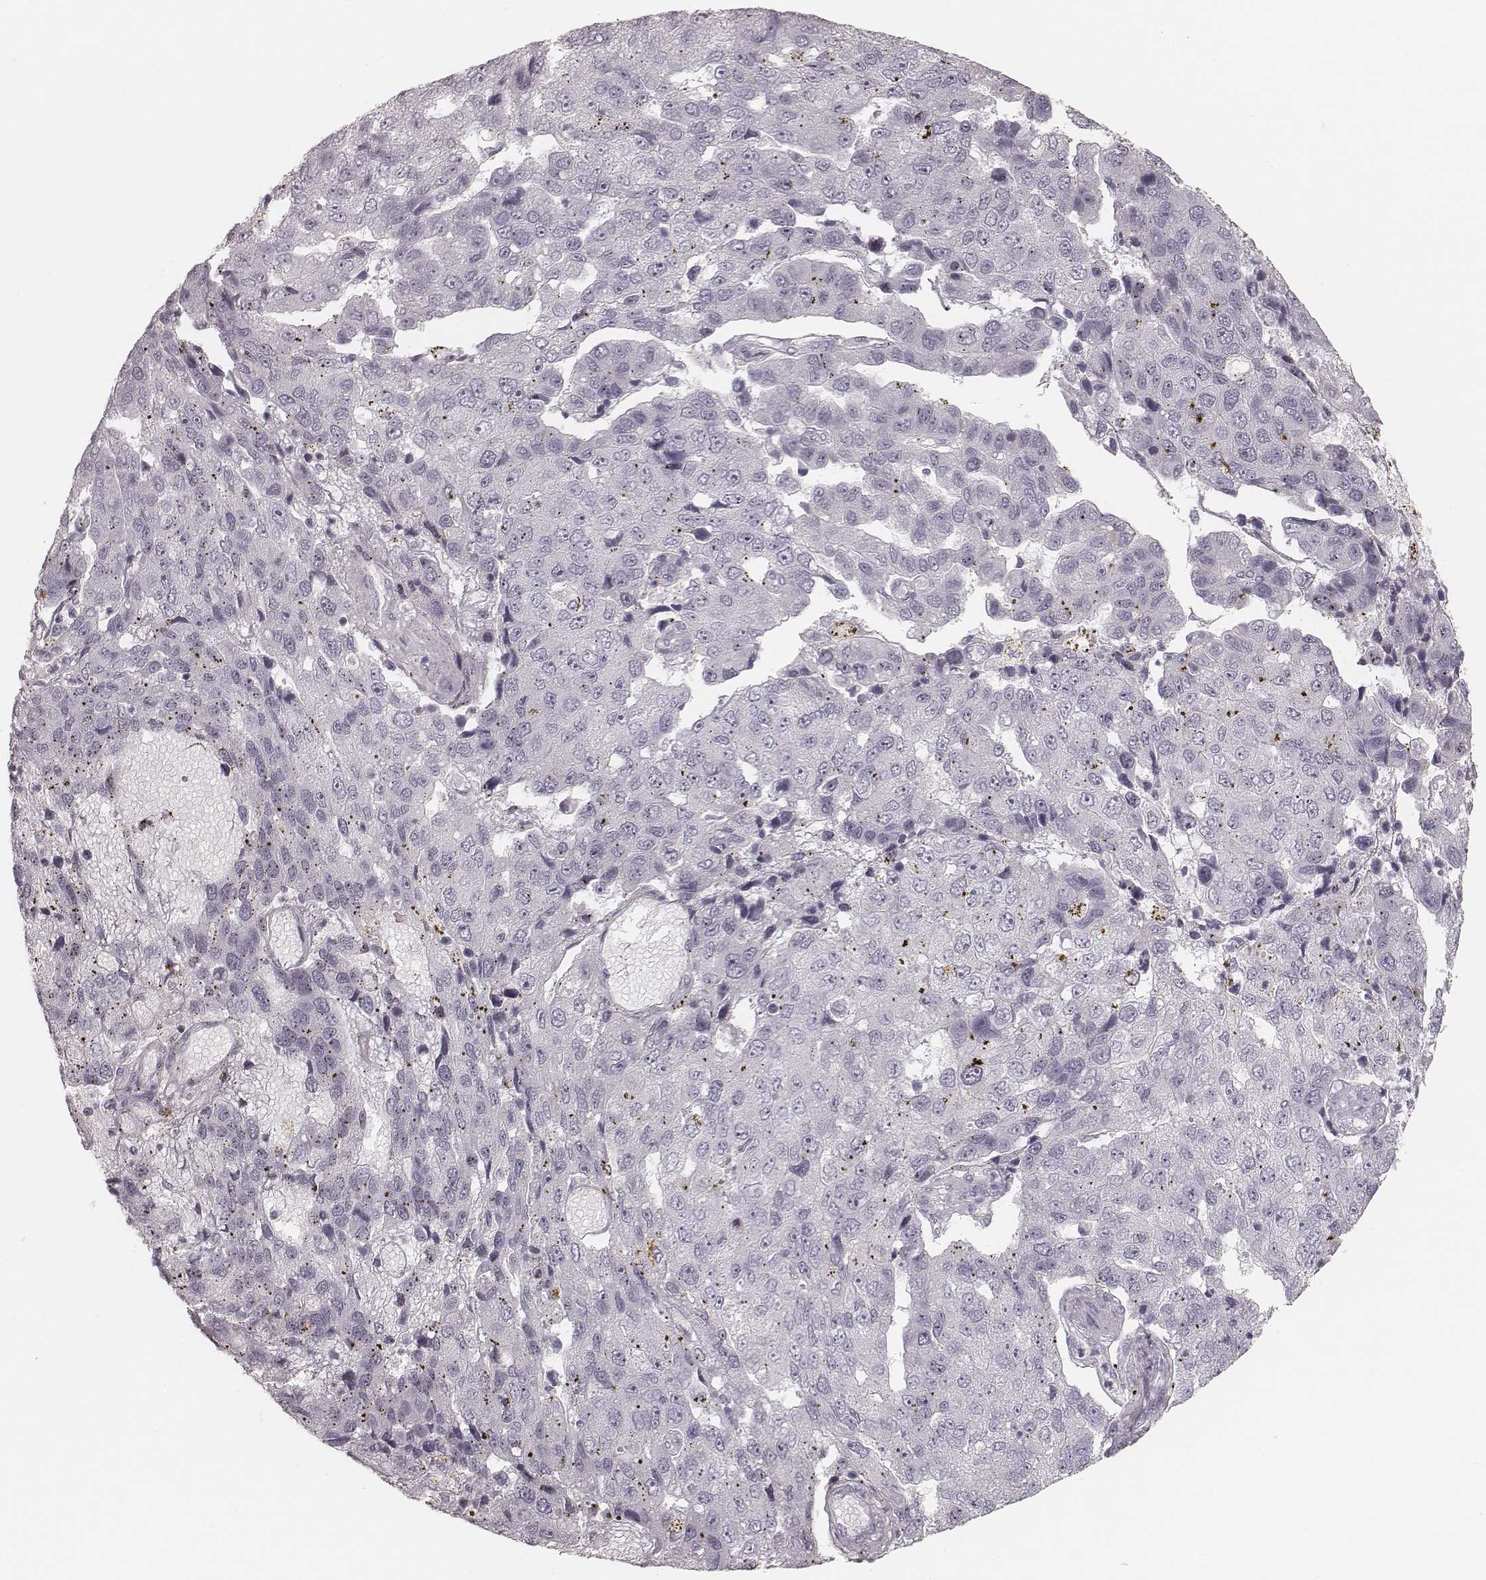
{"staining": {"intensity": "negative", "quantity": "none", "location": "none"}, "tissue": "pancreatic cancer", "cell_type": "Tumor cells", "image_type": "cancer", "snomed": [{"axis": "morphology", "description": "Adenocarcinoma, NOS"}, {"axis": "topography", "description": "Pancreas"}], "caption": "Pancreatic cancer was stained to show a protein in brown. There is no significant positivity in tumor cells.", "gene": "SPATA24", "patient": {"sex": "female", "age": 61}}